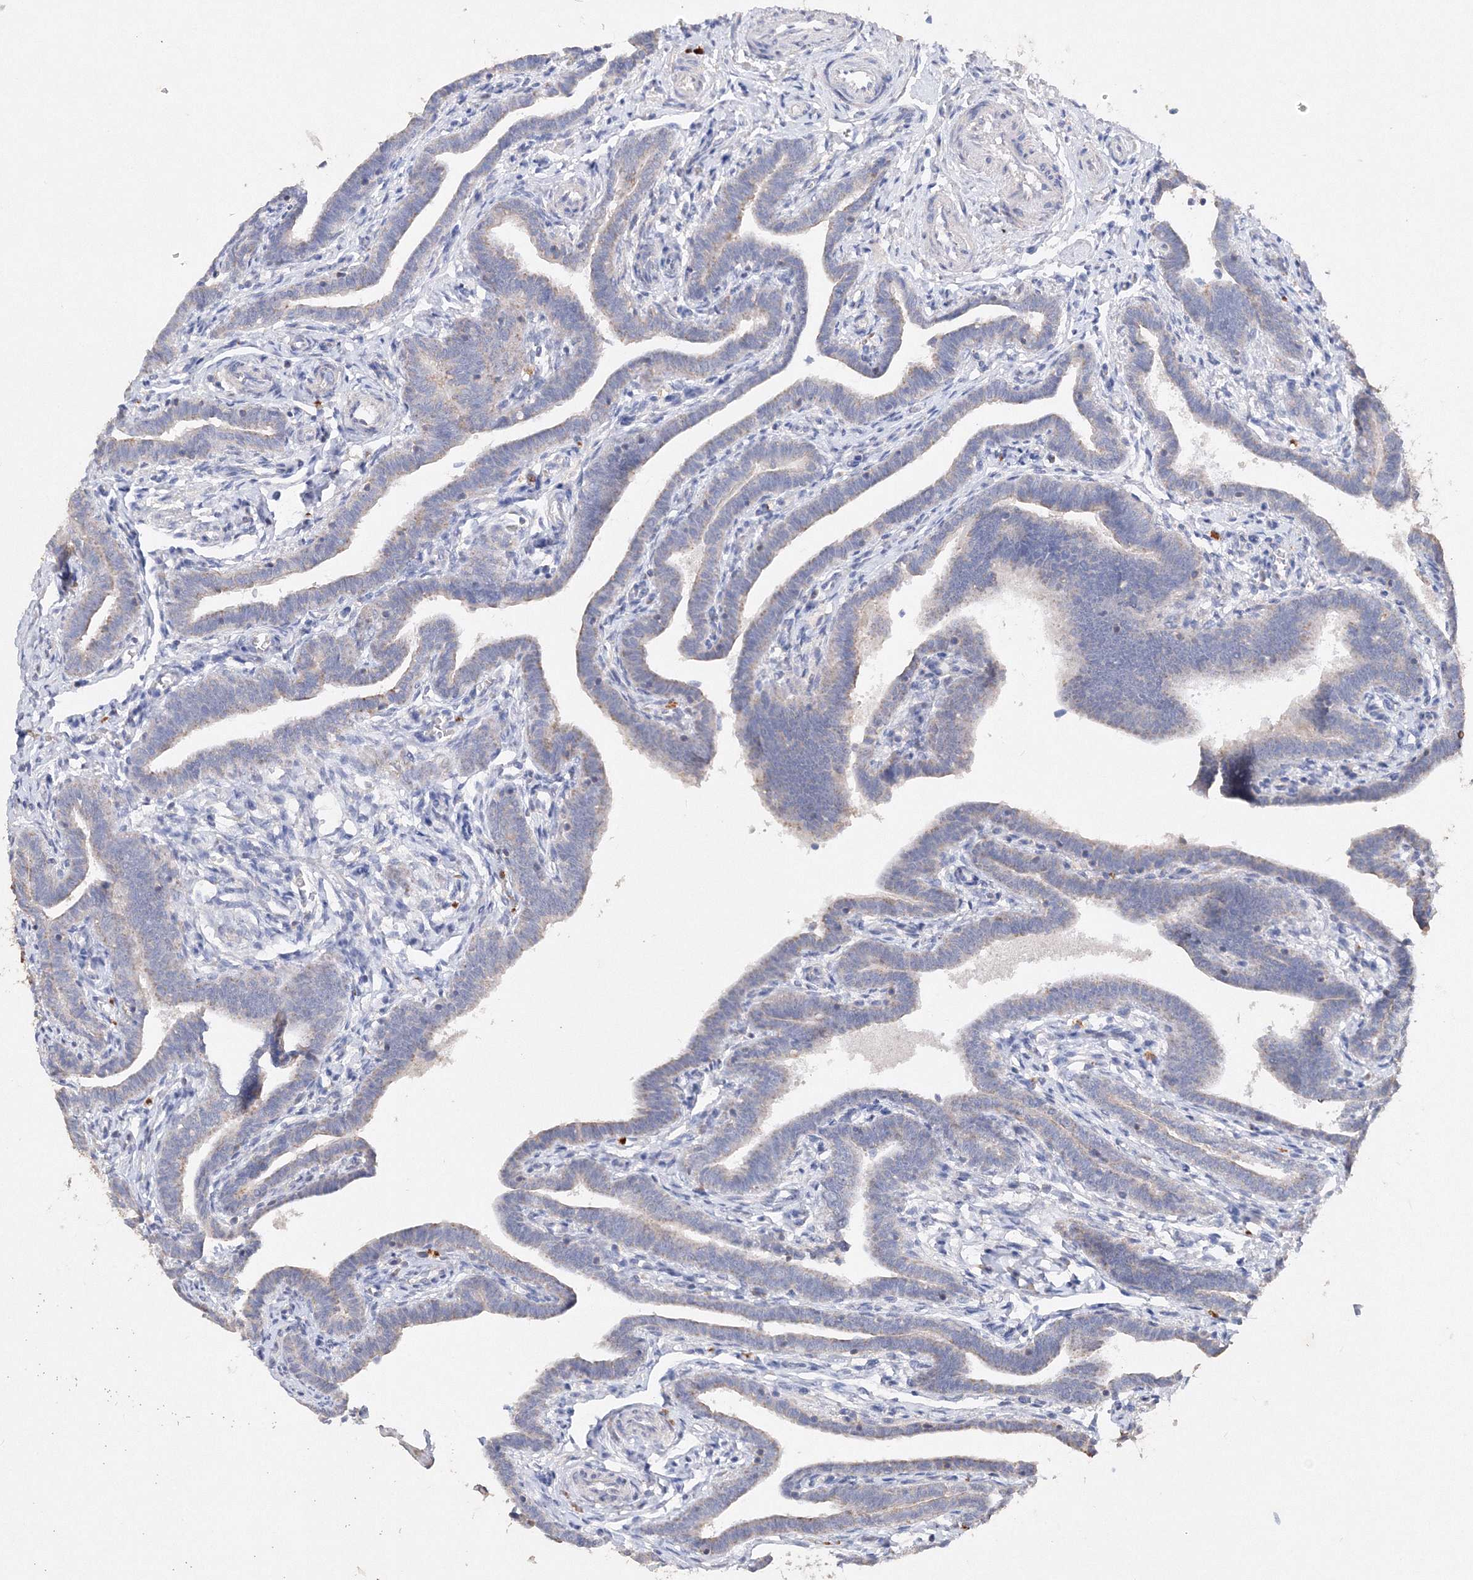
{"staining": {"intensity": "weak", "quantity": "<25%", "location": "cytoplasmic/membranous"}, "tissue": "fallopian tube", "cell_type": "Glandular cells", "image_type": "normal", "snomed": [{"axis": "morphology", "description": "Normal tissue, NOS"}, {"axis": "topography", "description": "Fallopian tube"}], "caption": "DAB immunohistochemical staining of benign fallopian tube displays no significant staining in glandular cells. (Stains: DAB IHC with hematoxylin counter stain, Microscopy: brightfield microscopy at high magnification).", "gene": "GLS", "patient": {"sex": "female", "age": 36}}